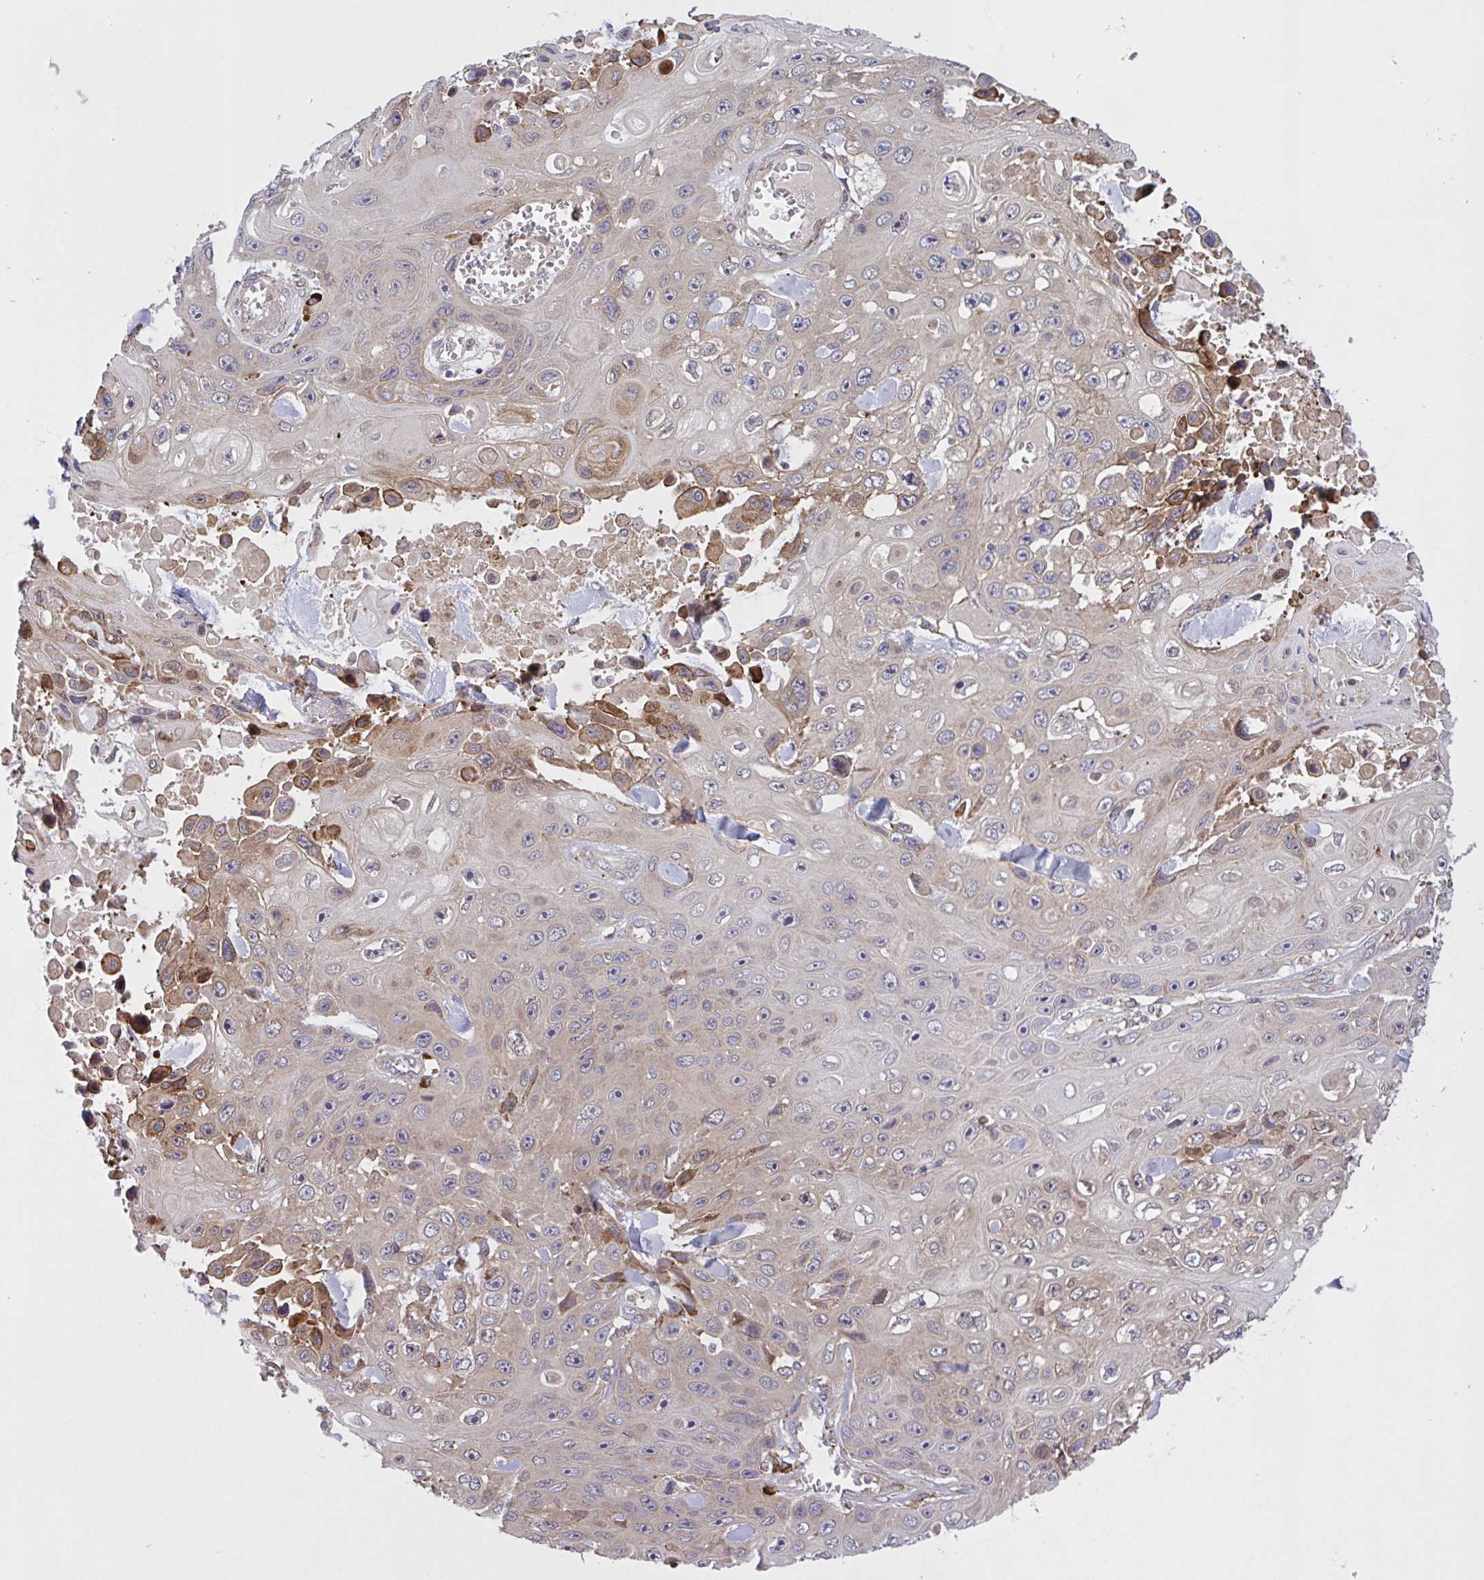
{"staining": {"intensity": "weak", "quantity": "<25%", "location": "cytoplasmic/membranous"}, "tissue": "skin cancer", "cell_type": "Tumor cells", "image_type": "cancer", "snomed": [{"axis": "morphology", "description": "Squamous cell carcinoma, NOS"}, {"axis": "topography", "description": "Skin"}], "caption": "An image of skin cancer (squamous cell carcinoma) stained for a protein displays no brown staining in tumor cells.", "gene": "INTS10", "patient": {"sex": "male", "age": 82}}